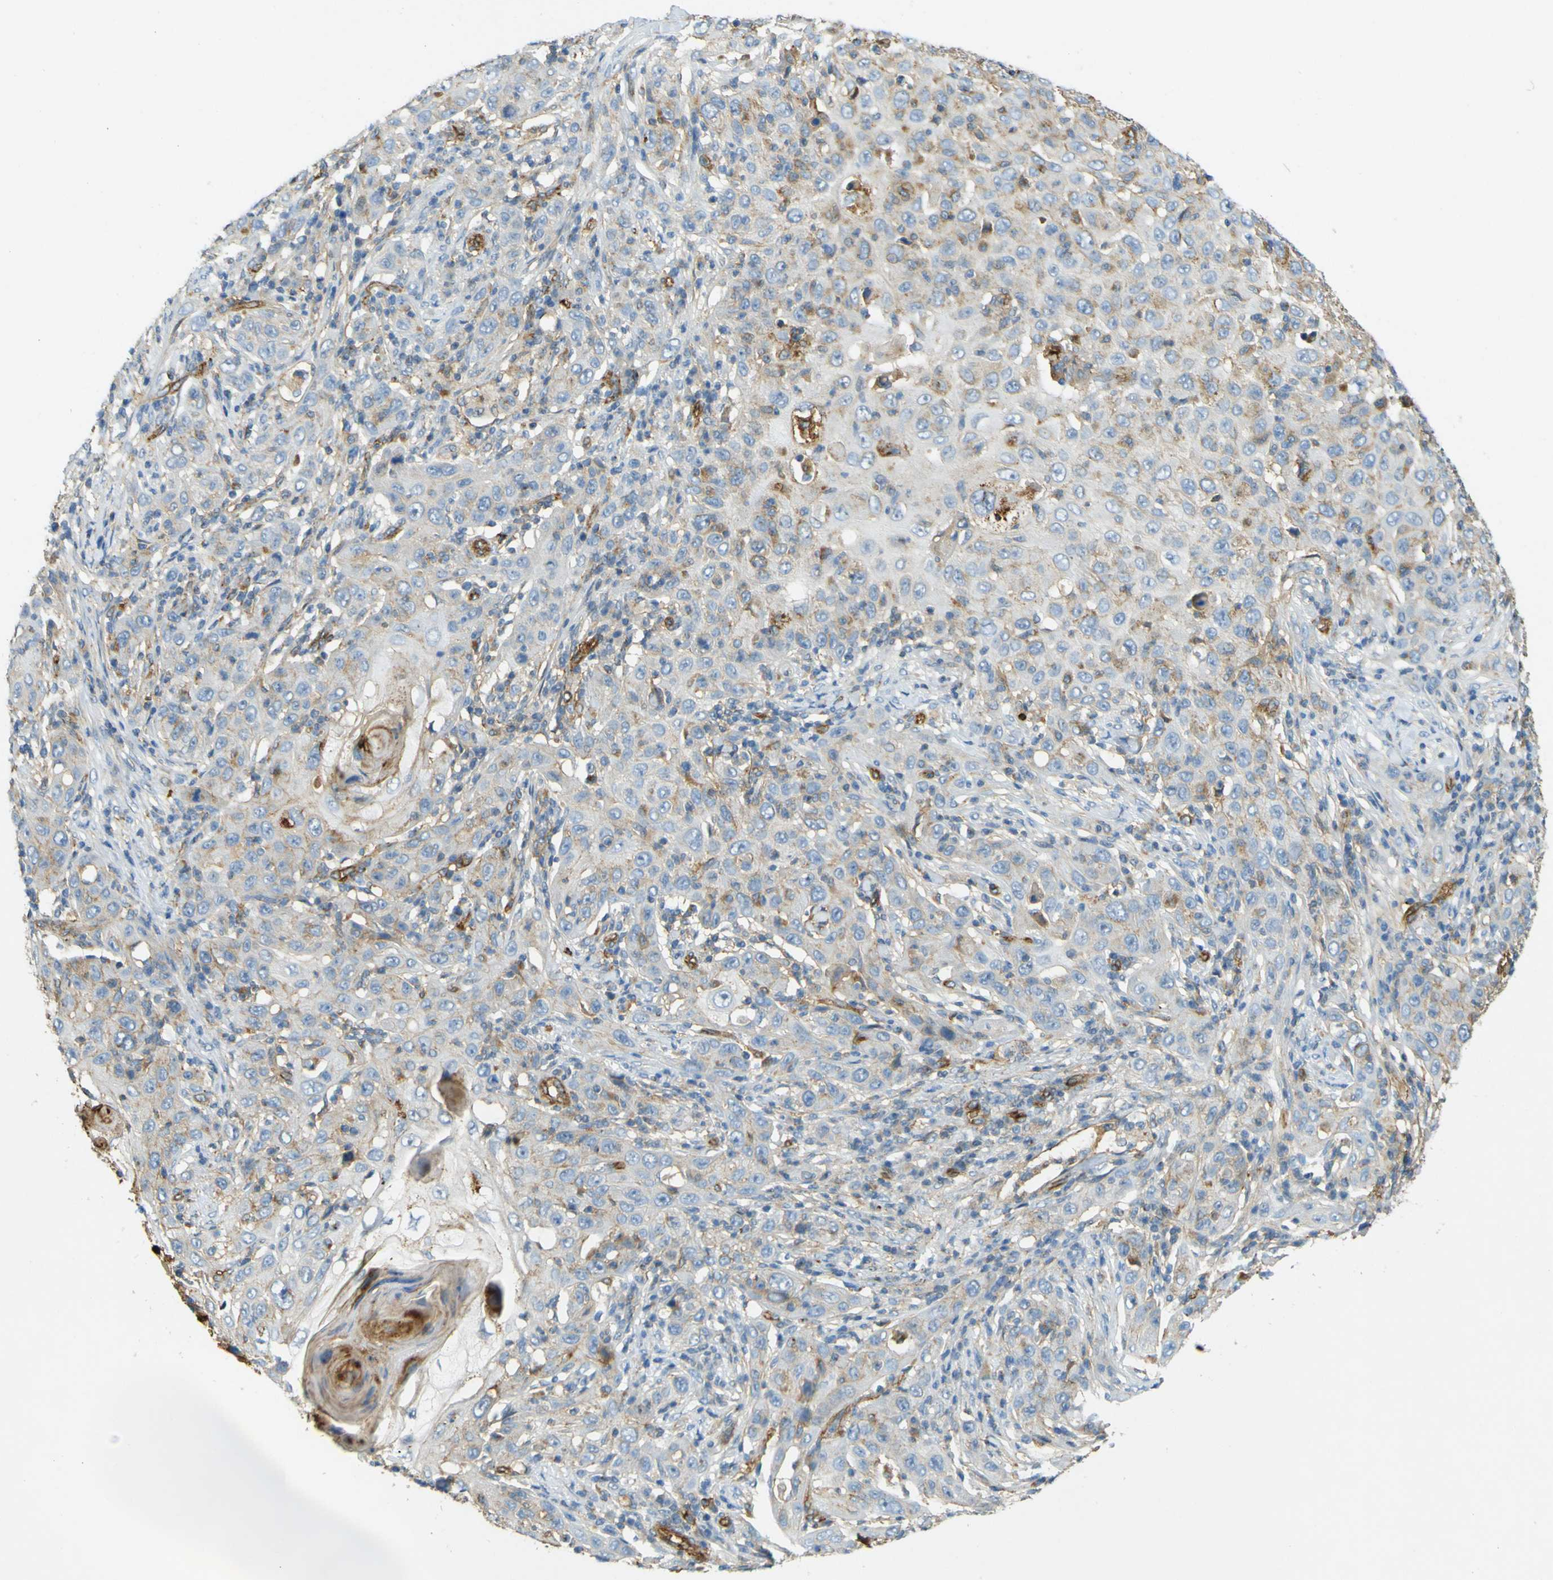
{"staining": {"intensity": "moderate", "quantity": "<25%", "location": "cytoplasmic/membranous"}, "tissue": "skin cancer", "cell_type": "Tumor cells", "image_type": "cancer", "snomed": [{"axis": "morphology", "description": "Squamous cell carcinoma, NOS"}, {"axis": "topography", "description": "Skin"}], "caption": "Protein expression analysis of skin cancer shows moderate cytoplasmic/membranous positivity in approximately <25% of tumor cells. (Brightfield microscopy of DAB IHC at high magnification).", "gene": "PLXDC1", "patient": {"sex": "female", "age": 88}}